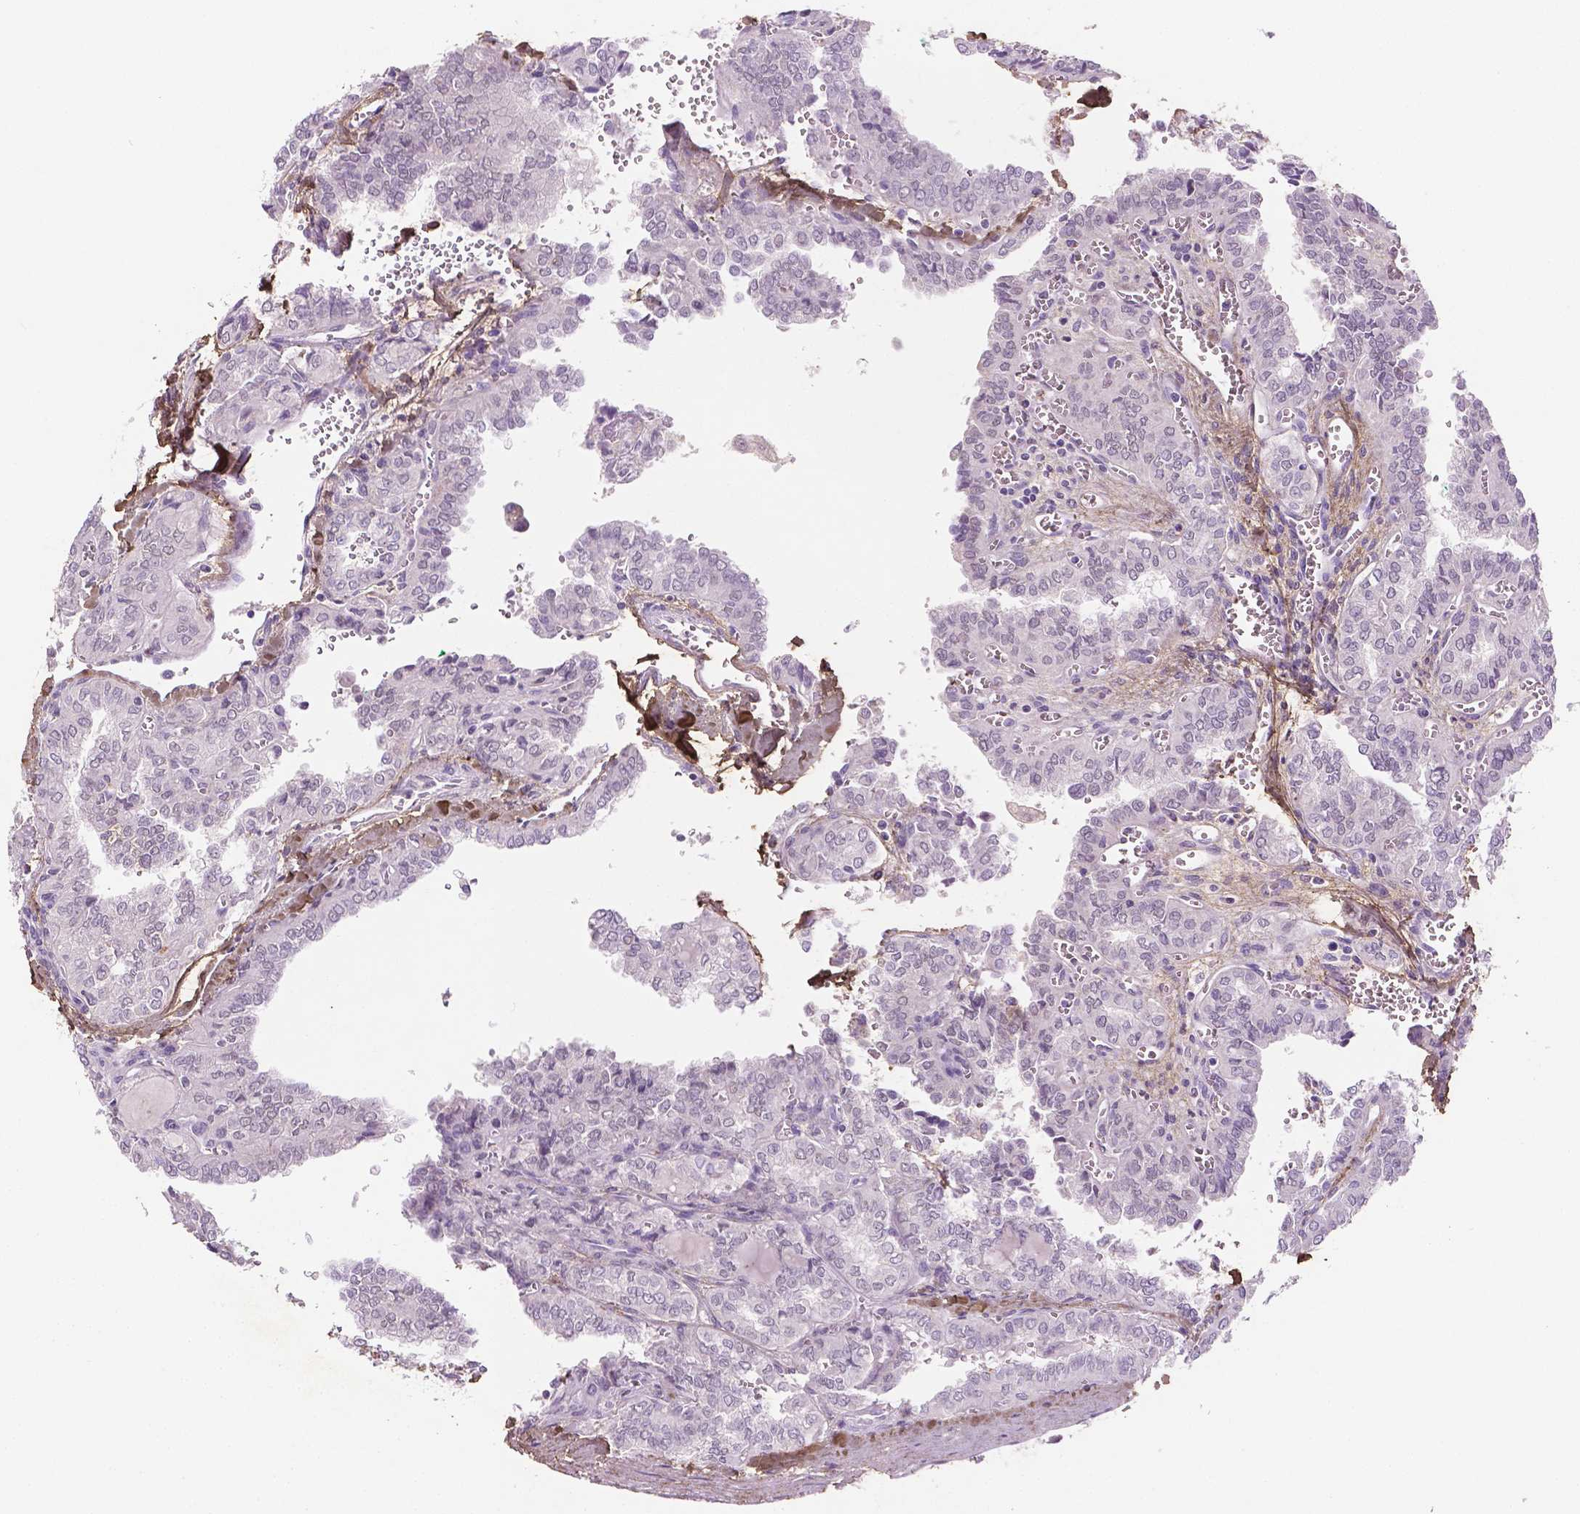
{"staining": {"intensity": "negative", "quantity": "none", "location": "none"}, "tissue": "thyroid cancer", "cell_type": "Tumor cells", "image_type": "cancer", "snomed": [{"axis": "morphology", "description": "Papillary adenocarcinoma, NOS"}, {"axis": "topography", "description": "Thyroid gland"}], "caption": "Thyroid cancer (papillary adenocarcinoma) was stained to show a protein in brown. There is no significant staining in tumor cells.", "gene": "DLG2", "patient": {"sex": "female", "age": 41}}